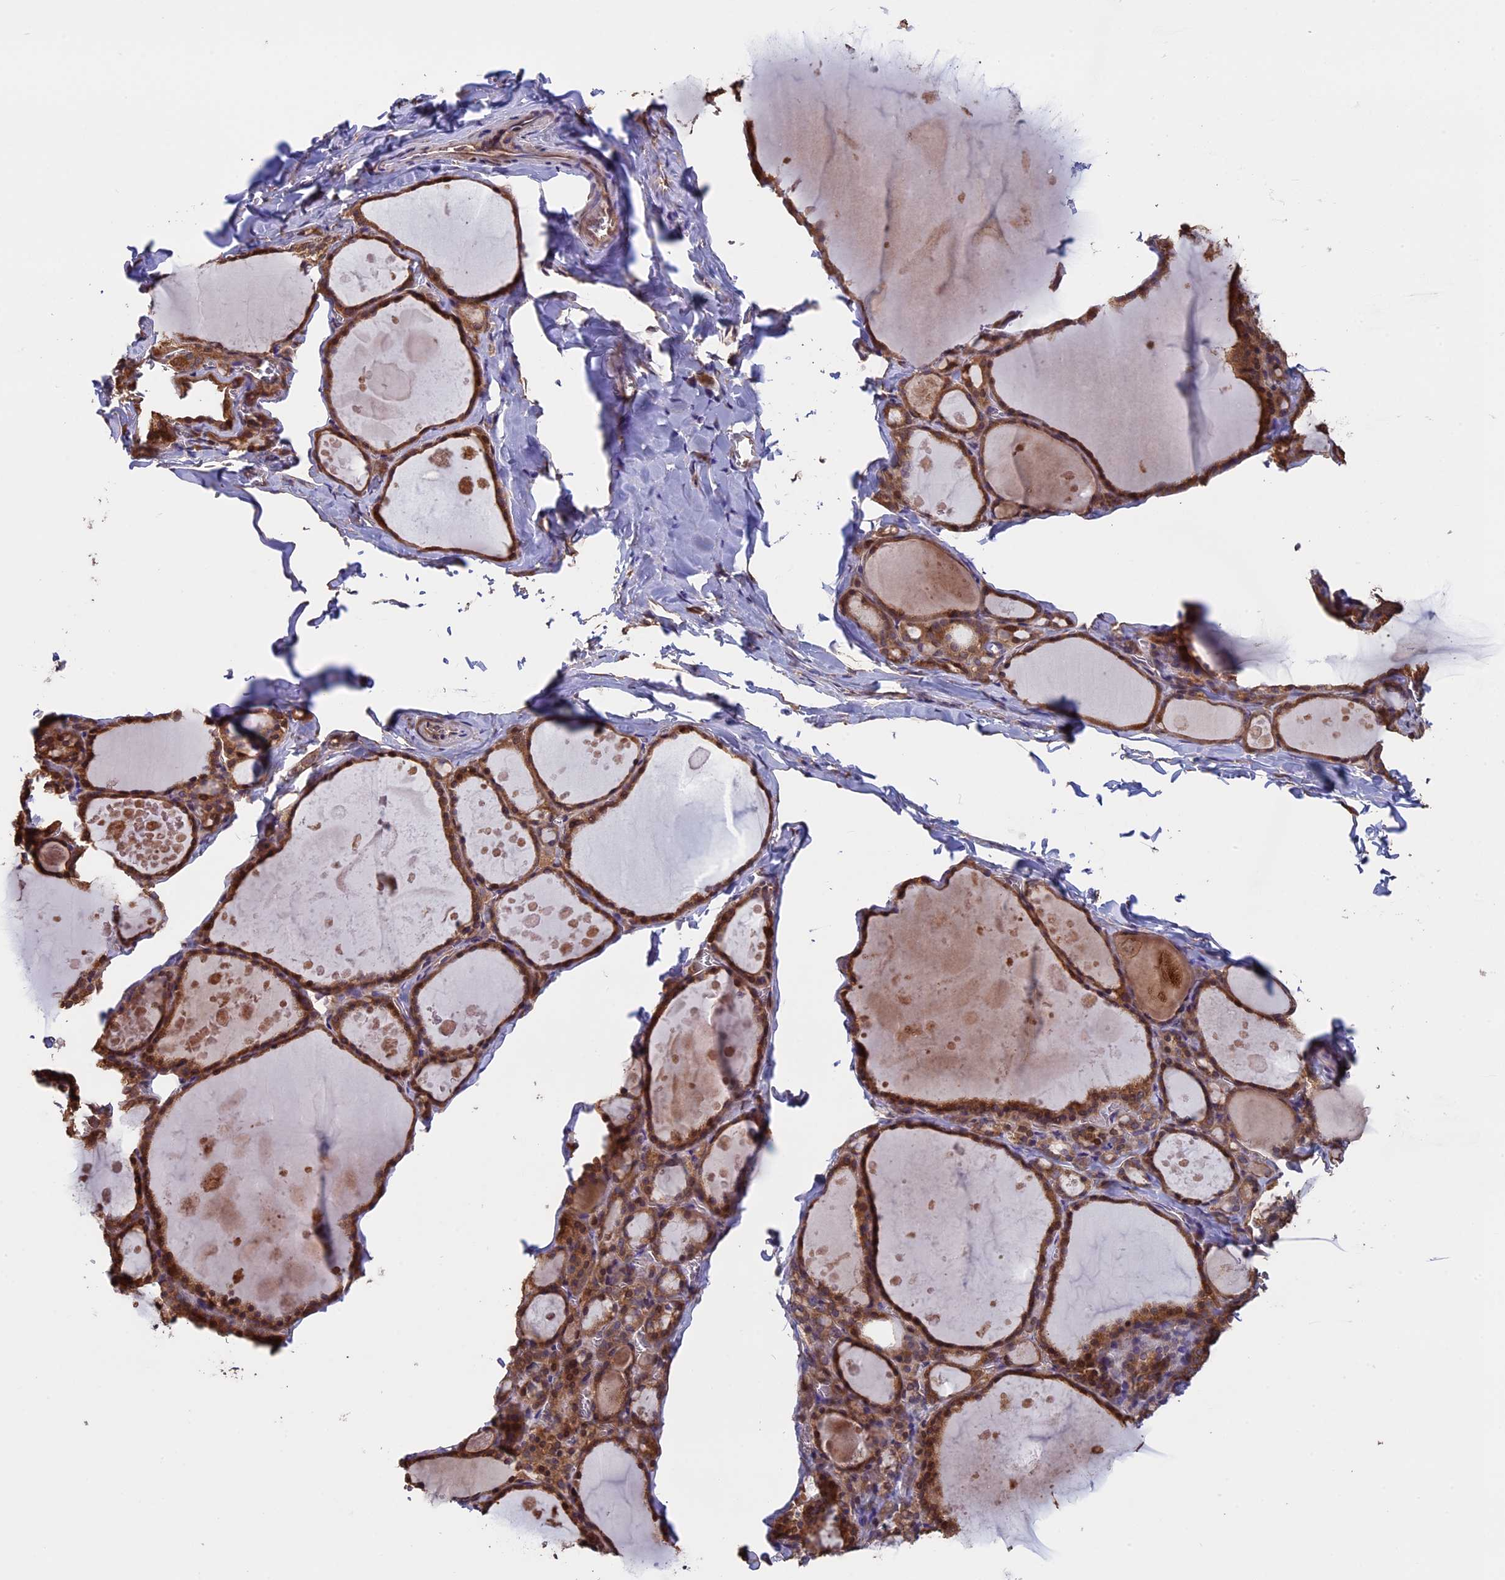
{"staining": {"intensity": "moderate", "quantity": ">75%", "location": "cytoplasmic/membranous,nuclear"}, "tissue": "thyroid gland", "cell_type": "Glandular cells", "image_type": "normal", "snomed": [{"axis": "morphology", "description": "Normal tissue, NOS"}, {"axis": "topography", "description": "Thyroid gland"}], "caption": "Normal thyroid gland exhibits moderate cytoplasmic/membranous,nuclear positivity in about >75% of glandular cells, visualized by immunohistochemistry. Using DAB (brown) and hematoxylin (blue) stains, captured at high magnification using brightfield microscopy.", "gene": "VWA3A", "patient": {"sex": "male", "age": 56}}